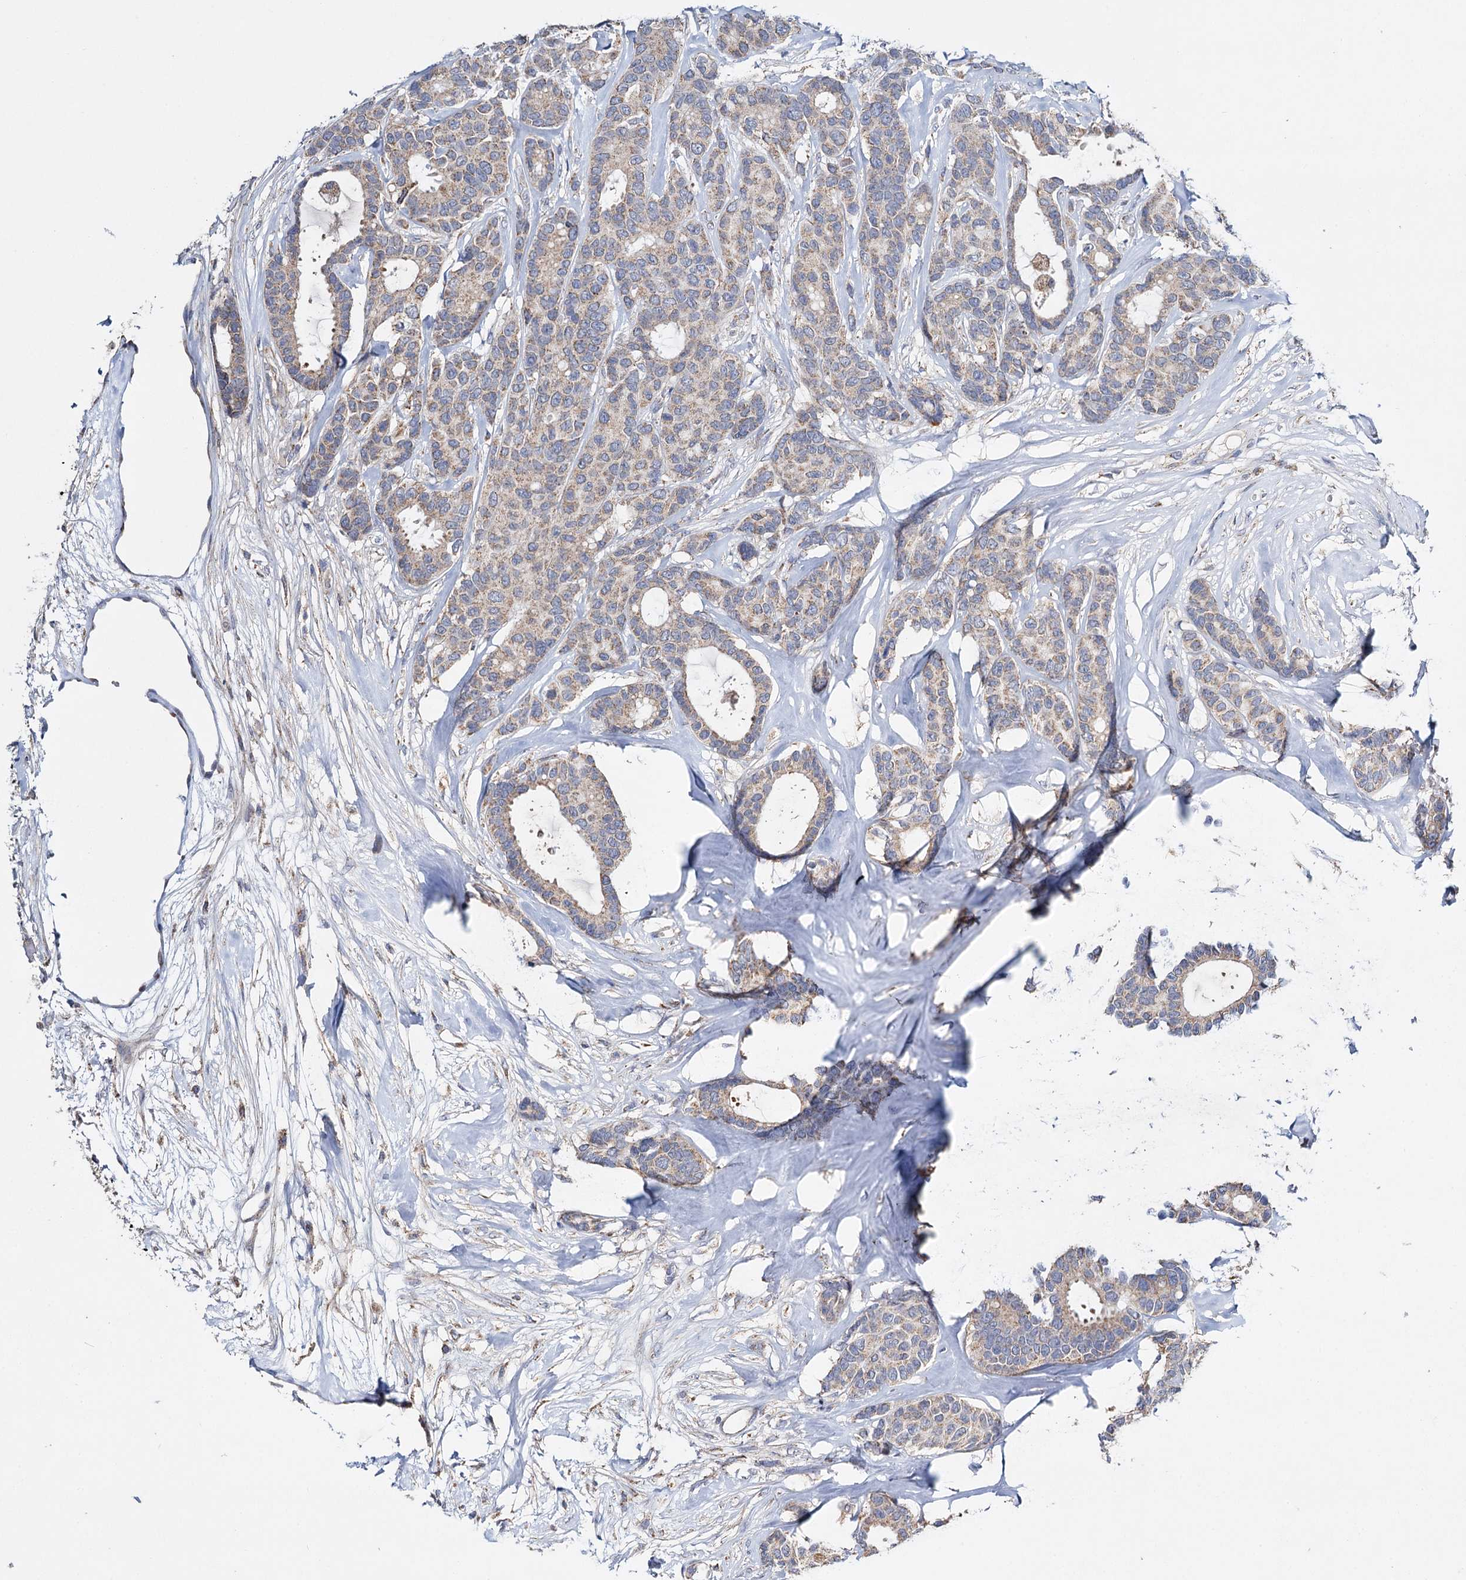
{"staining": {"intensity": "weak", "quantity": ">75%", "location": "cytoplasmic/membranous"}, "tissue": "breast cancer", "cell_type": "Tumor cells", "image_type": "cancer", "snomed": [{"axis": "morphology", "description": "Duct carcinoma"}, {"axis": "topography", "description": "Breast"}], "caption": "Tumor cells demonstrate low levels of weak cytoplasmic/membranous staining in approximately >75% of cells in breast cancer.", "gene": "CFAP46", "patient": {"sex": "female", "age": 87}}